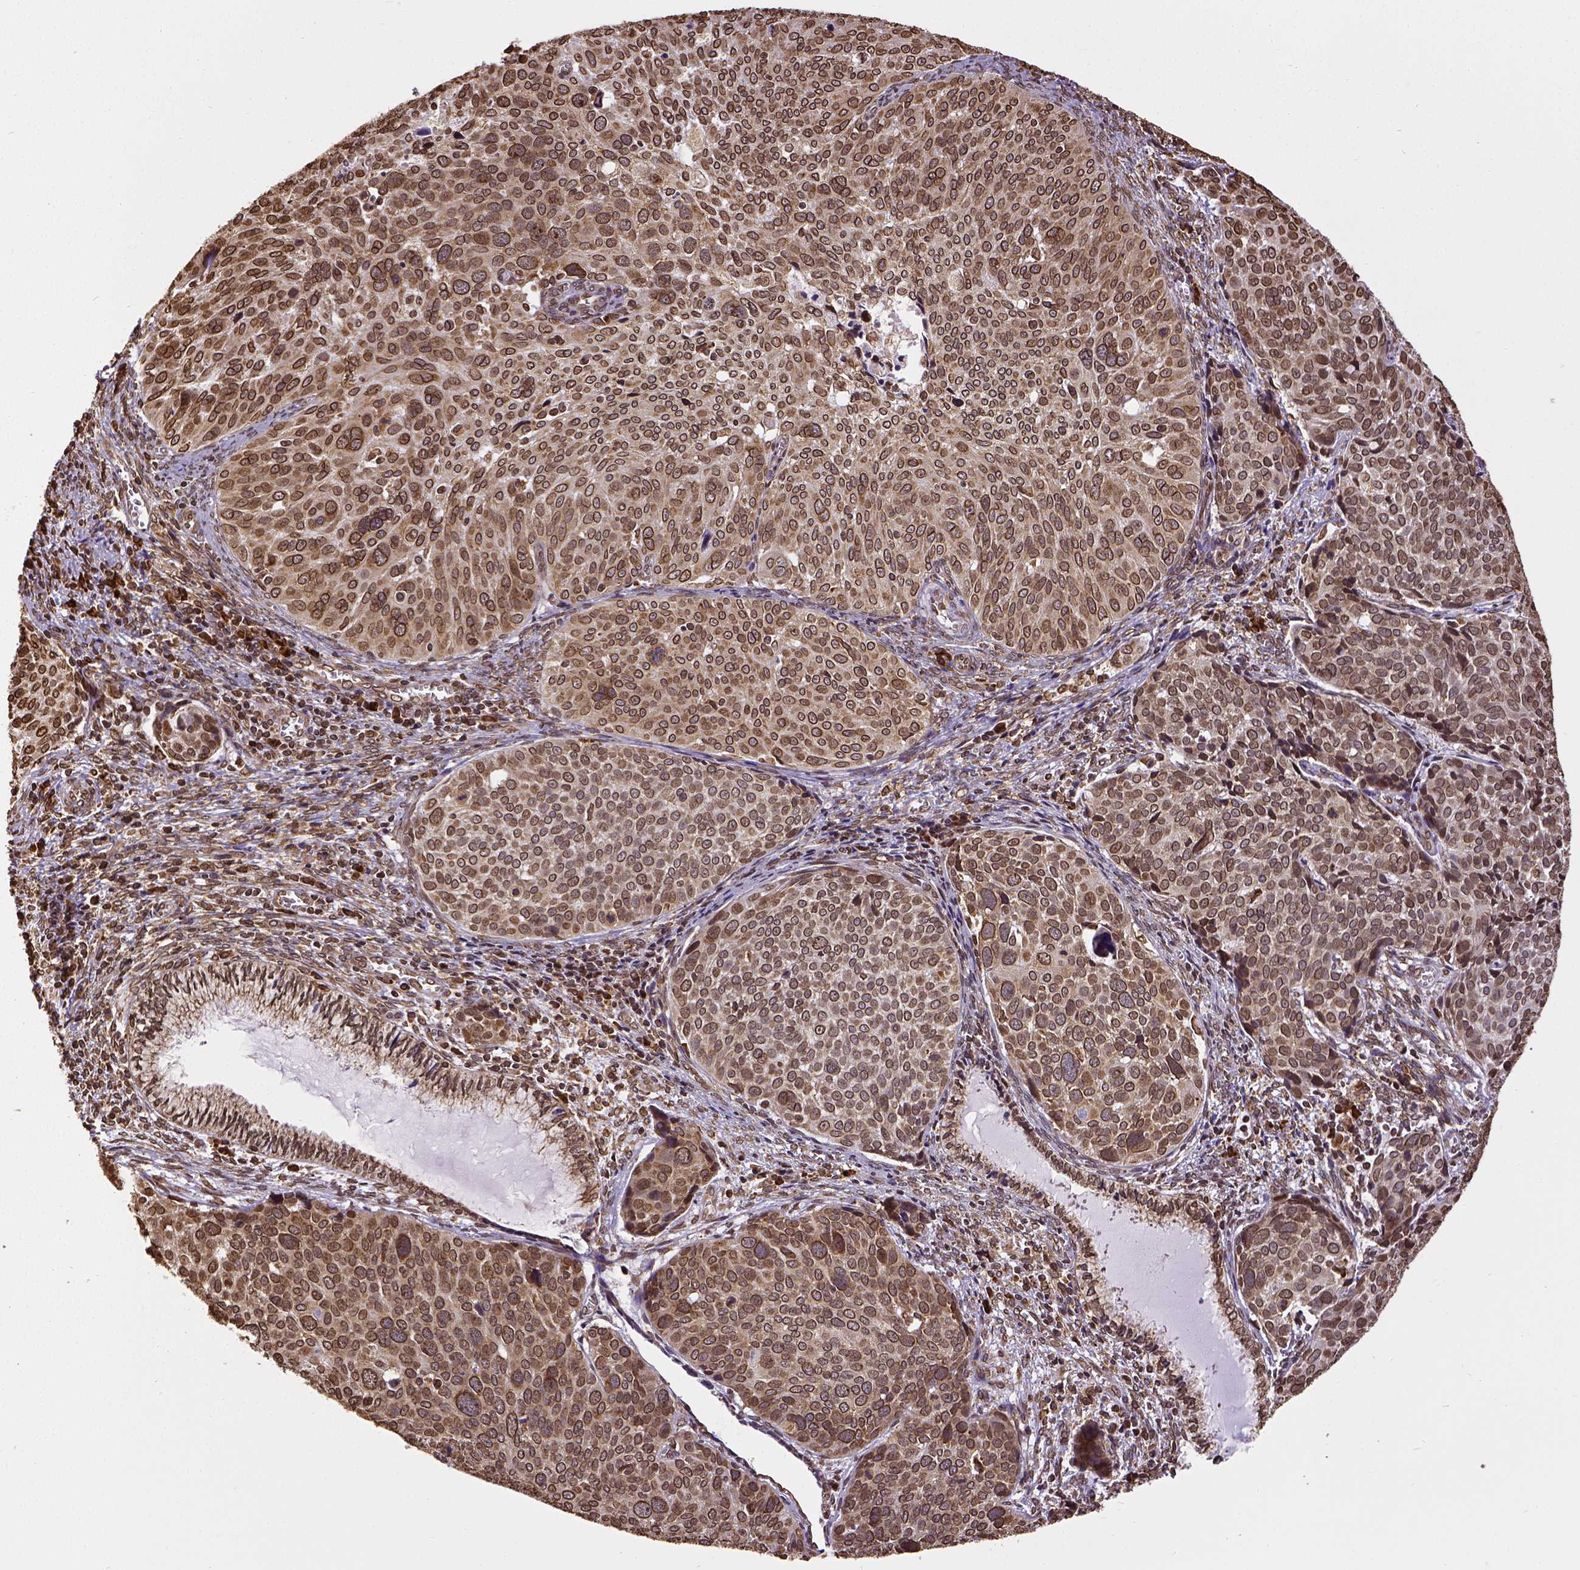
{"staining": {"intensity": "moderate", "quantity": ">75%", "location": "cytoplasmic/membranous,nuclear"}, "tissue": "cervical cancer", "cell_type": "Tumor cells", "image_type": "cancer", "snomed": [{"axis": "morphology", "description": "Squamous cell carcinoma, NOS"}, {"axis": "topography", "description": "Cervix"}], "caption": "Immunohistochemistry (DAB) staining of cervical cancer exhibits moderate cytoplasmic/membranous and nuclear protein staining in approximately >75% of tumor cells. Immunohistochemistry (ihc) stains the protein of interest in brown and the nuclei are stained blue.", "gene": "MTDH", "patient": {"sex": "female", "age": 39}}